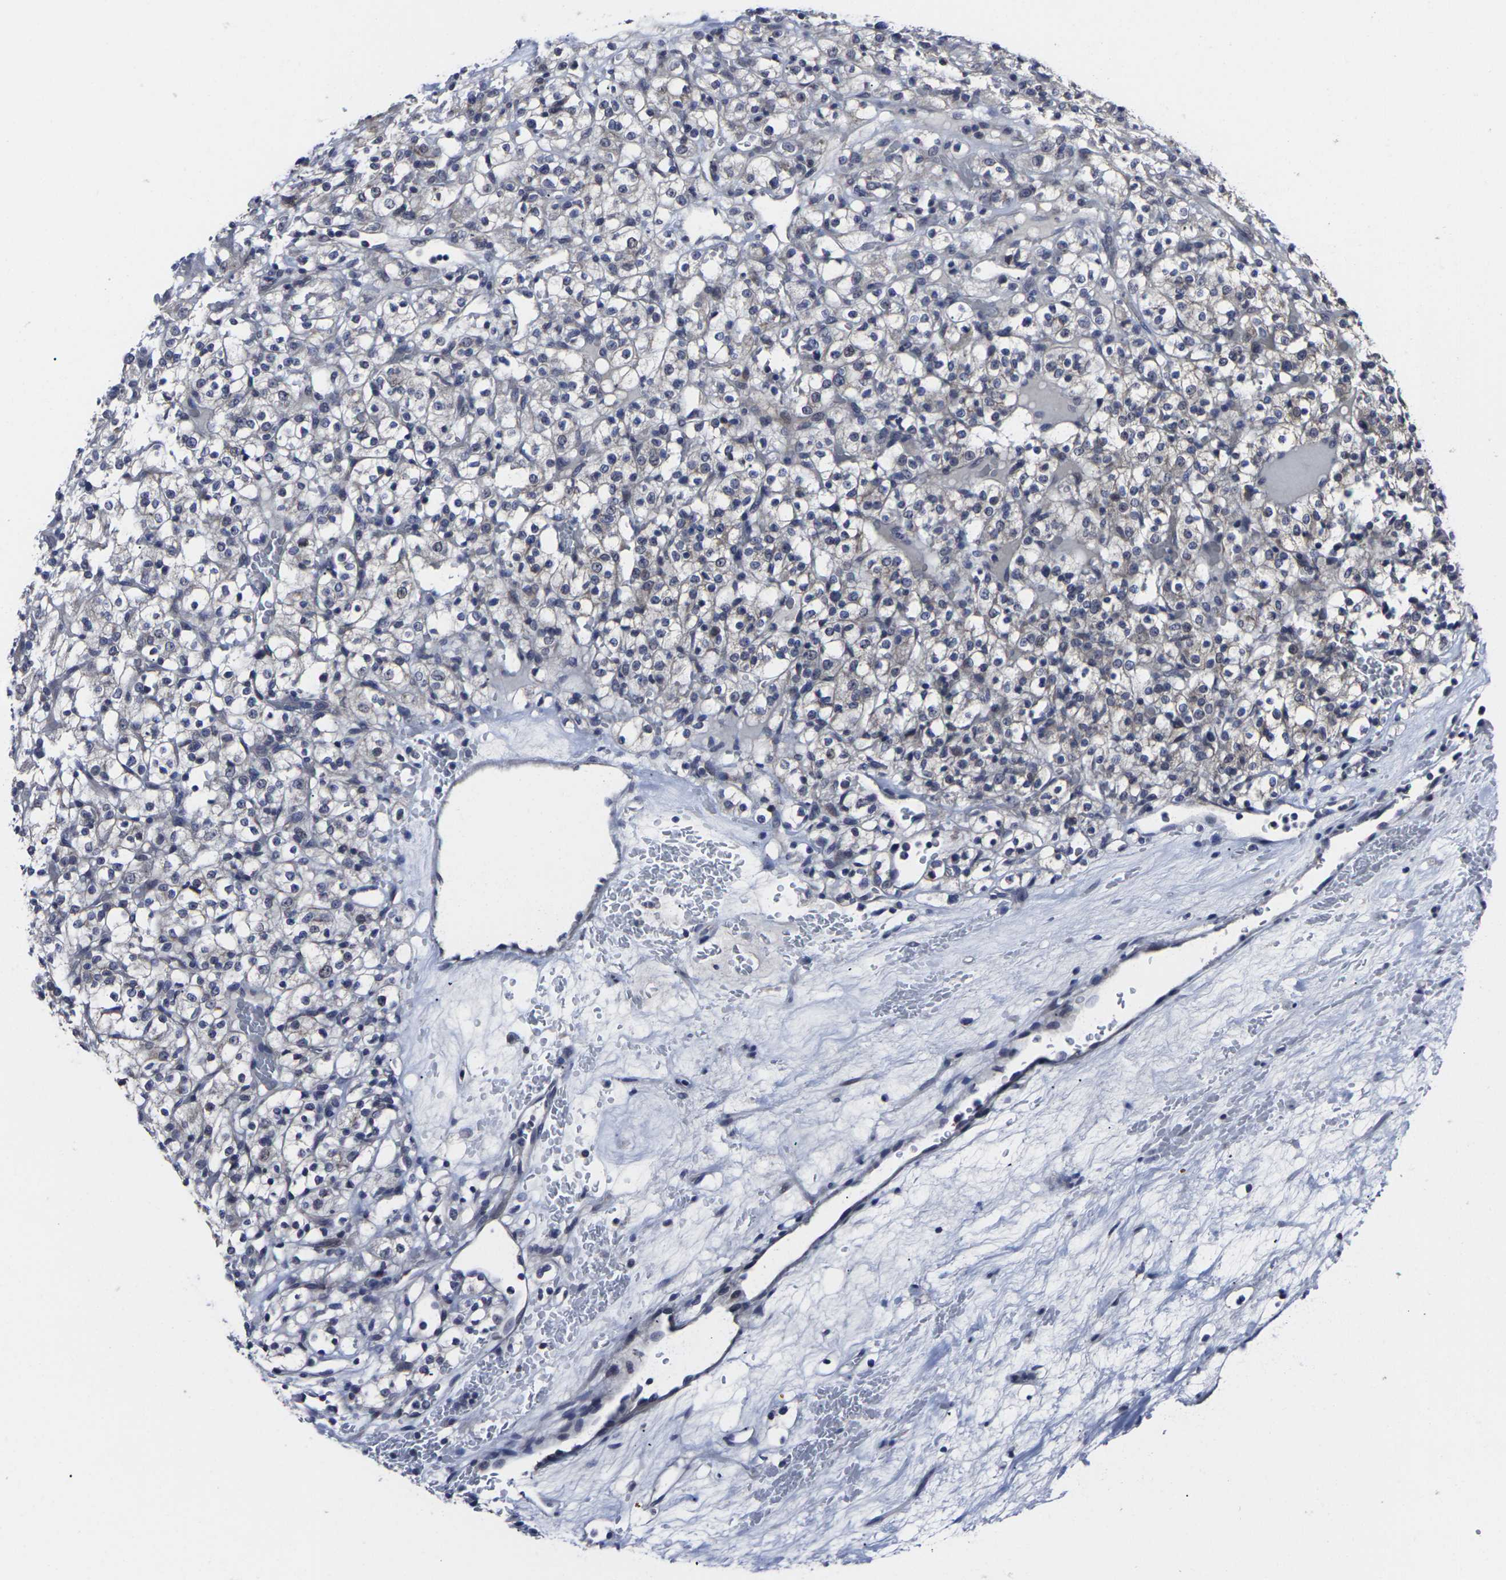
{"staining": {"intensity": "negative", "quantity": "none", "location": "none"}, "tissue": "renal cancer", "cell_type": "Tumor cells", "image_type": "cancer", "snomed": [{"axis": "morphology", "description": "Normal tissue, NOS"}, {"axis": "morphology", "description": "Adenocarcinoma, NOS"}, {"axis": "topography", "description": "Kidney"}], "caption": "IHC of renal cancer shows no staining in tumor cells.", "gene": "MSANTD4", "patient": {"sex": "female", "age": 72}}